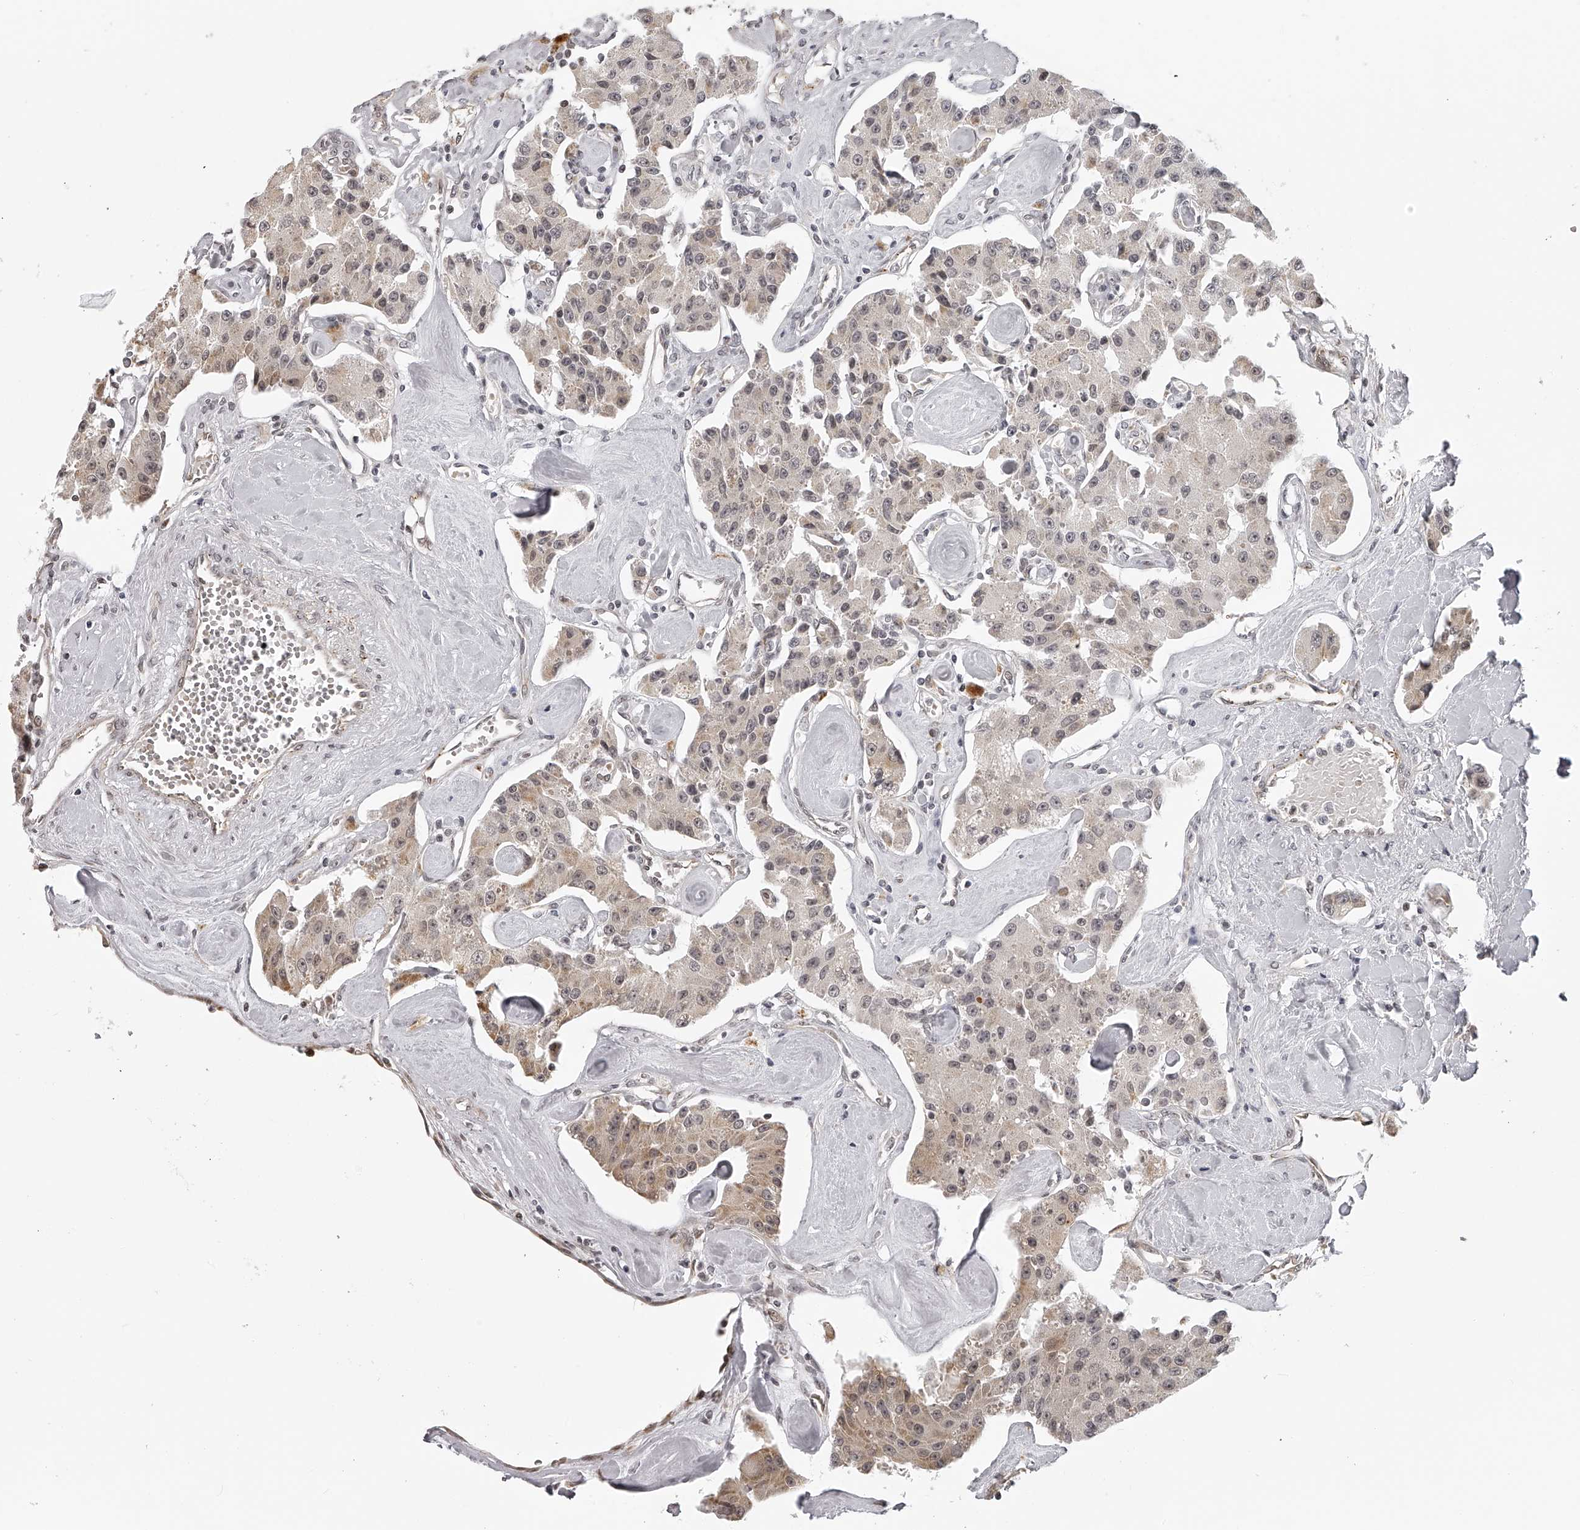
{"staining": {"intensity": "weak", "quantity": "25%-75%", "location": "cytoplasmic/membranous"}, "tissue": "carcinoid", "cell_type": "Tumor cells", "image_type": "cancer", "snomed": [{"axis": "morphology", "description": "Carcinoid, malignant, NOS"}, {"axis": "topography", "description": "Pancreas"}], "caption": "About 25%-75% of tumor cells in human carcinoid reveal weak cytoplasmic/membranous protein staining as visualized by brown immunohistochemical staining.", "gene": "ODF2L", "patient": {"sex": "male", "age": 41}}